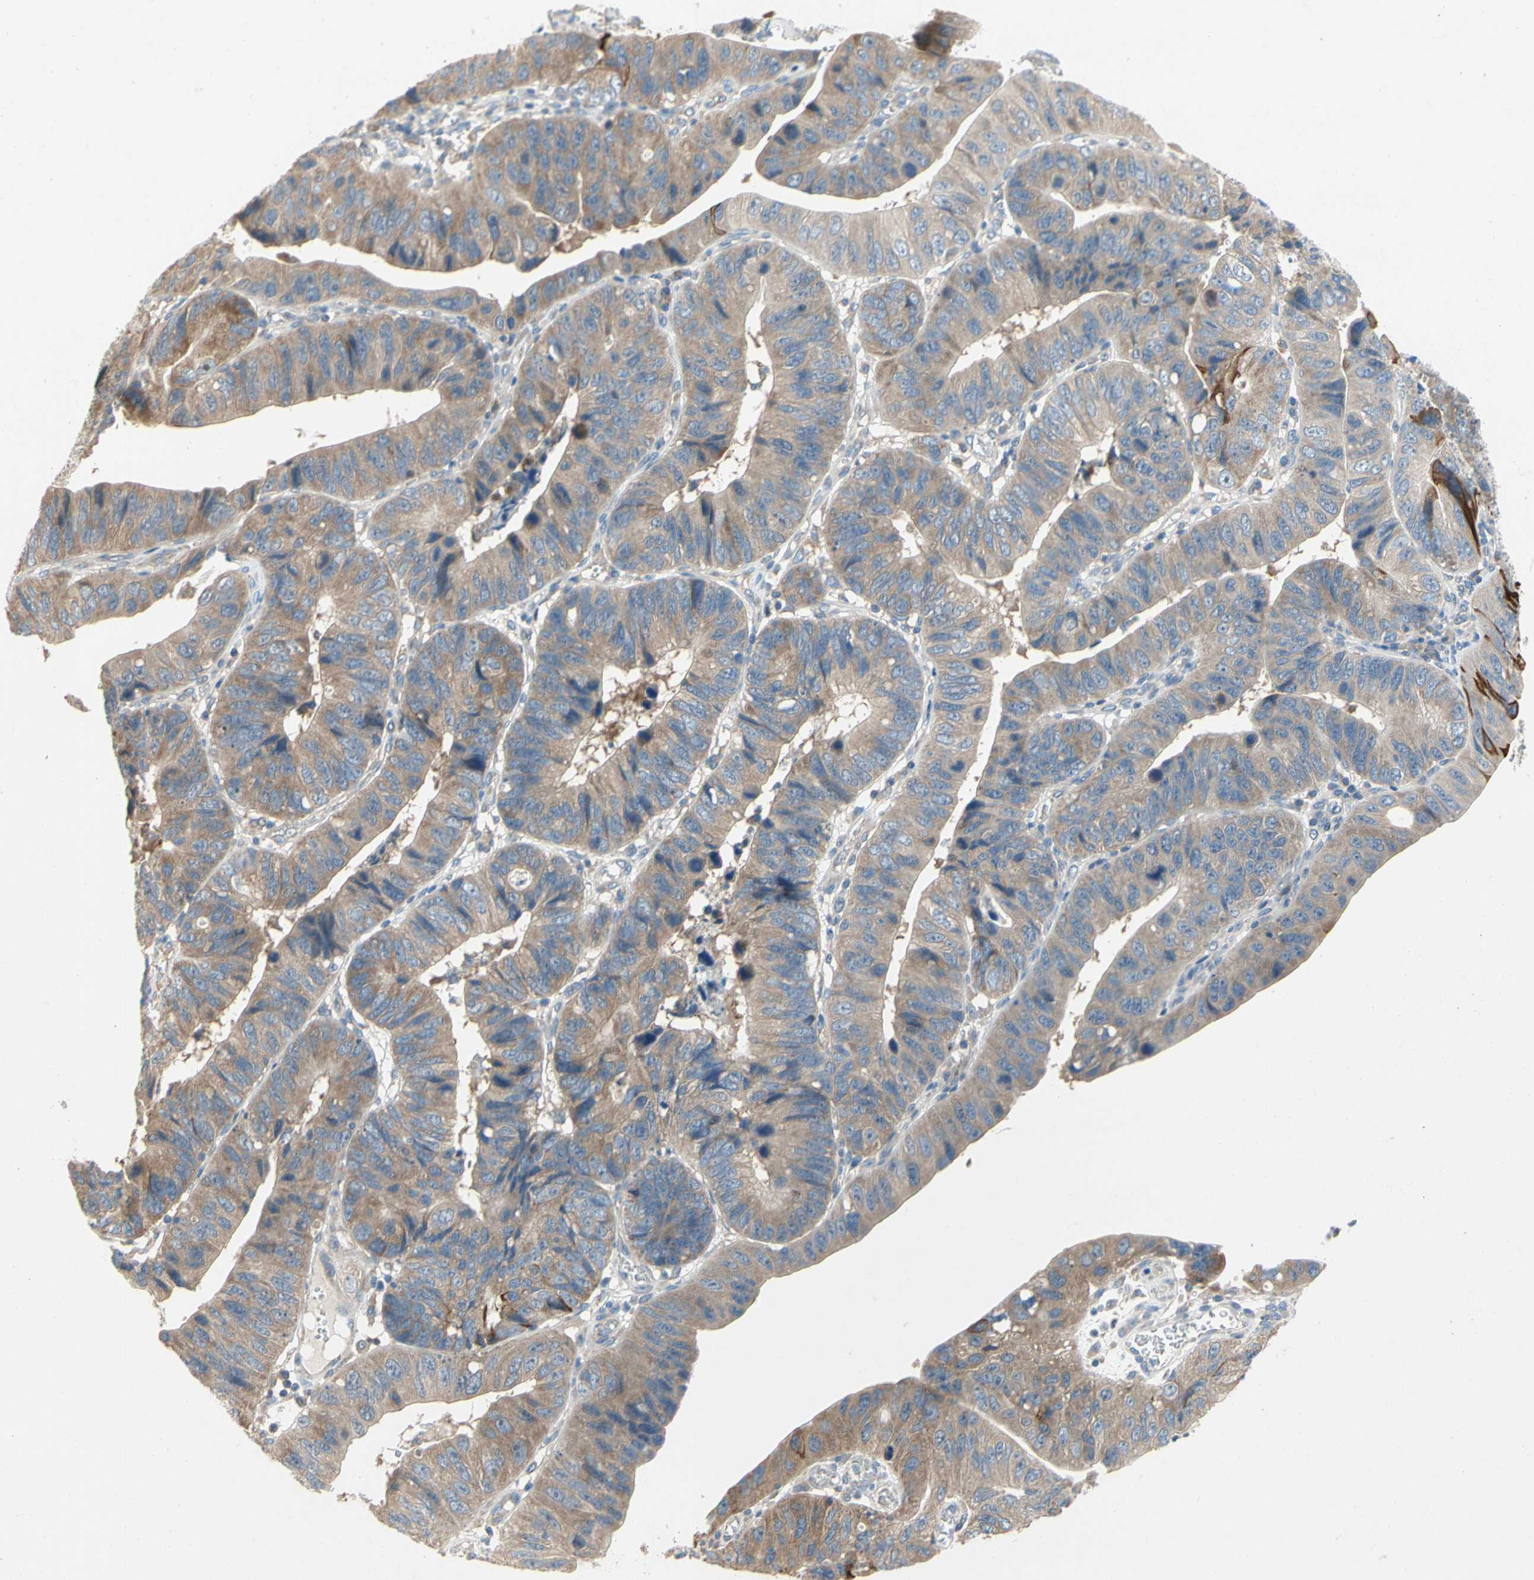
{"staining": {"intensity": "moderate", "quantity": ">75%", "location": "cytoplasmic/membranous"}, "tissue": "stomach cancer", "cell_type": "Tumor cells", "image_type": "cancer", "snomed": [{"axis": "morphology", "description": "Adenocarcinoma, NOS"}, {"axis": "topography", "description": "Stomach"}], "caption": "The micrograph exhibits immunohistochemical staining of stomach adenocarcinoma. There is moderate cytoplasmic/membranous expression is present in approximately >75% of tumor cells.", "gene": "KLHDC8B", "patient": {"sex": "male", "age": 59}}